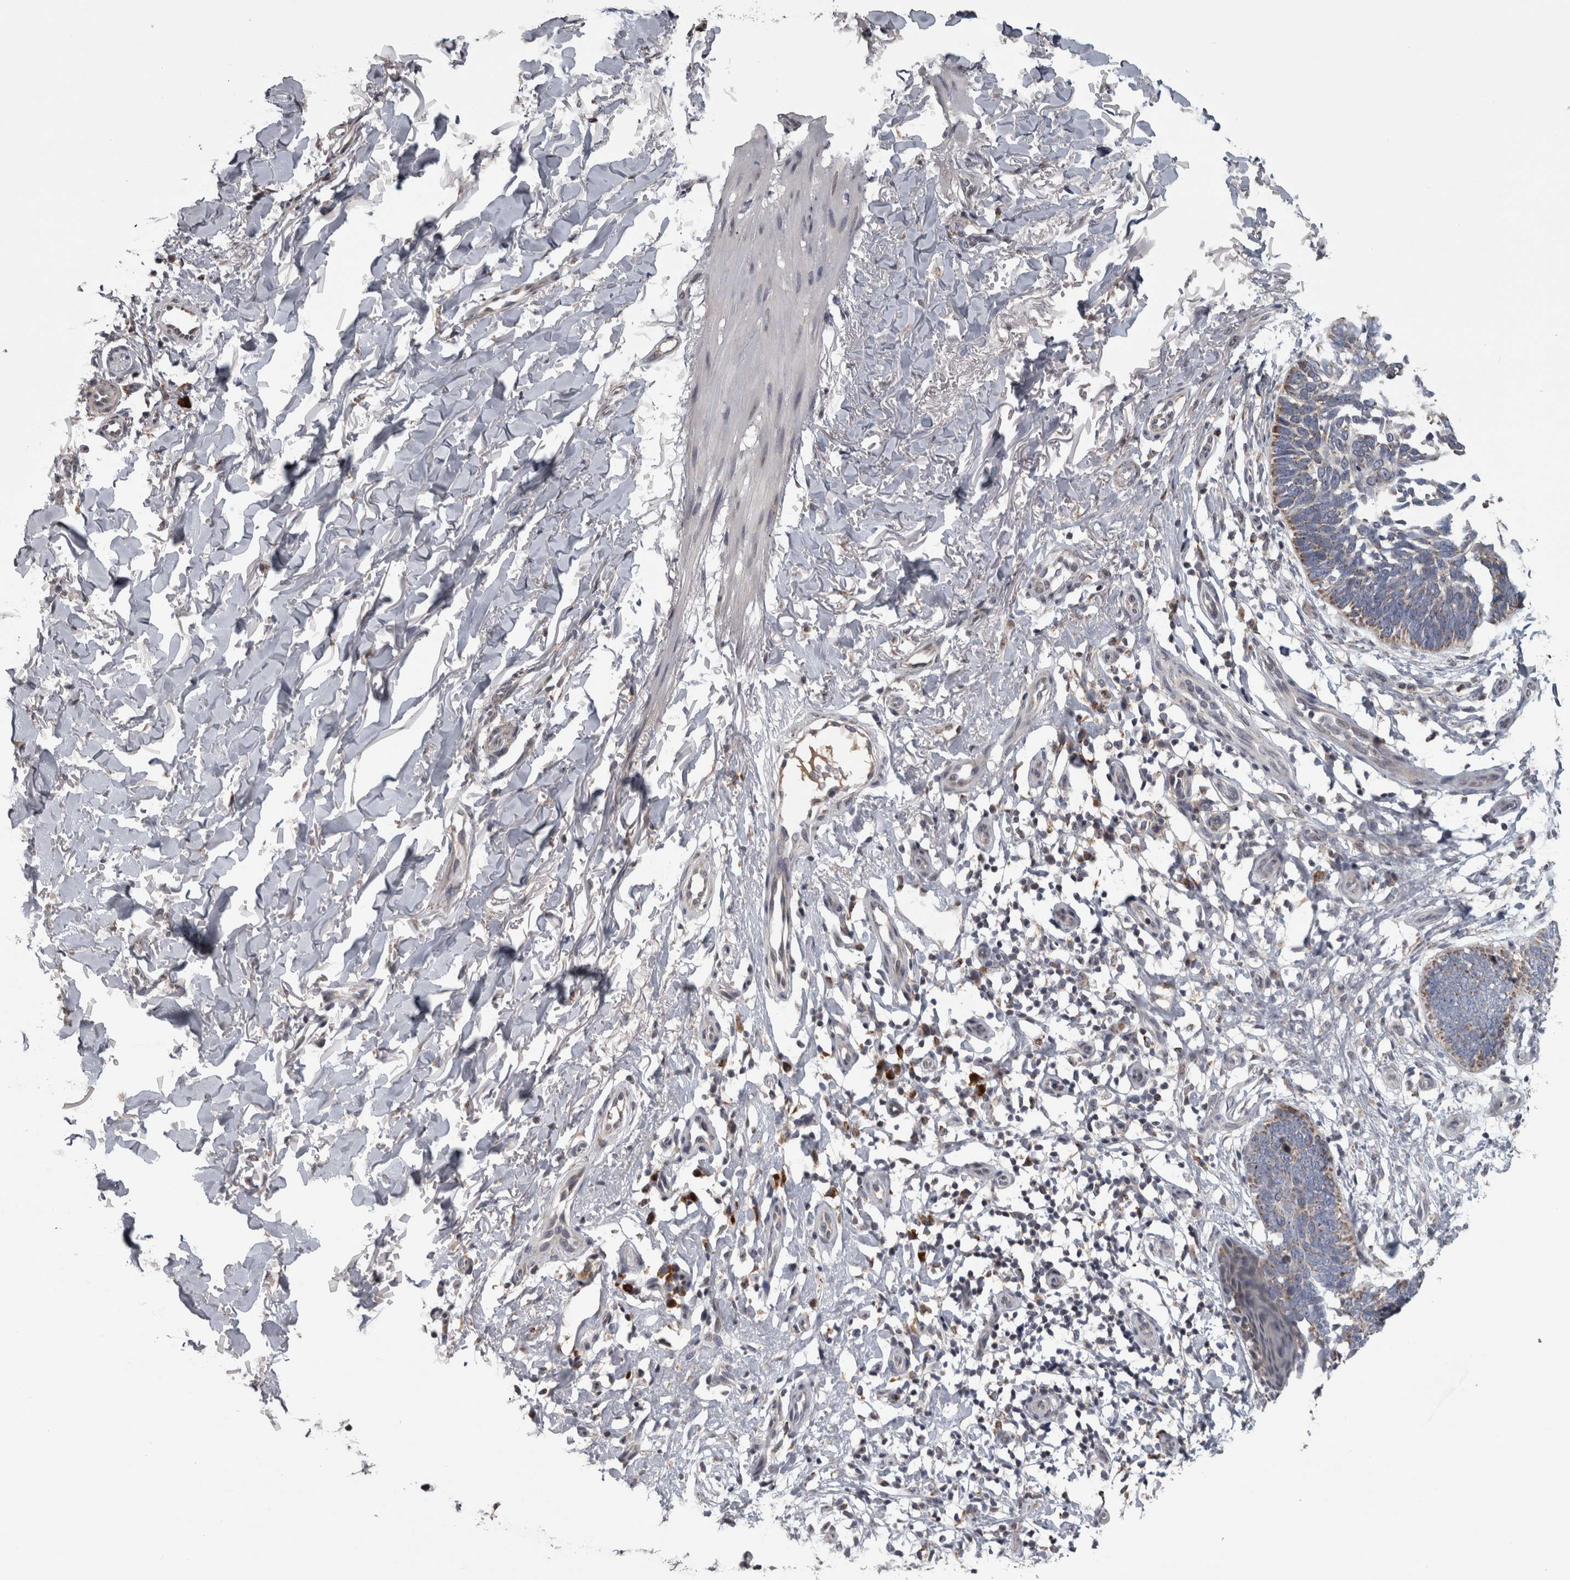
{"staining": {"intensity": "moderate", "quantity": "<25%", "location": "cytoplasmic/membranous"}, "tissue": "skin cancer", "cell_type": "Tumor cells", "image_type": "cancer", "snomed": [{"axis": "morphology", "description": "Normal tissue, NOS"}, {"axis": "morphology", "description": "Basal cell carcinoma"}, {"axis": "topography", "description": "Skin"}], "caption": "Tumor cells demonstrate moderate cytoplasmic/membranous staining in about <25% of cells in skin basal cell carcinoma. (Brightfield microscopy of DAB IHC at high magnification).", "gene": "DBT", "patient": {"sex": "male", "age": 77}}